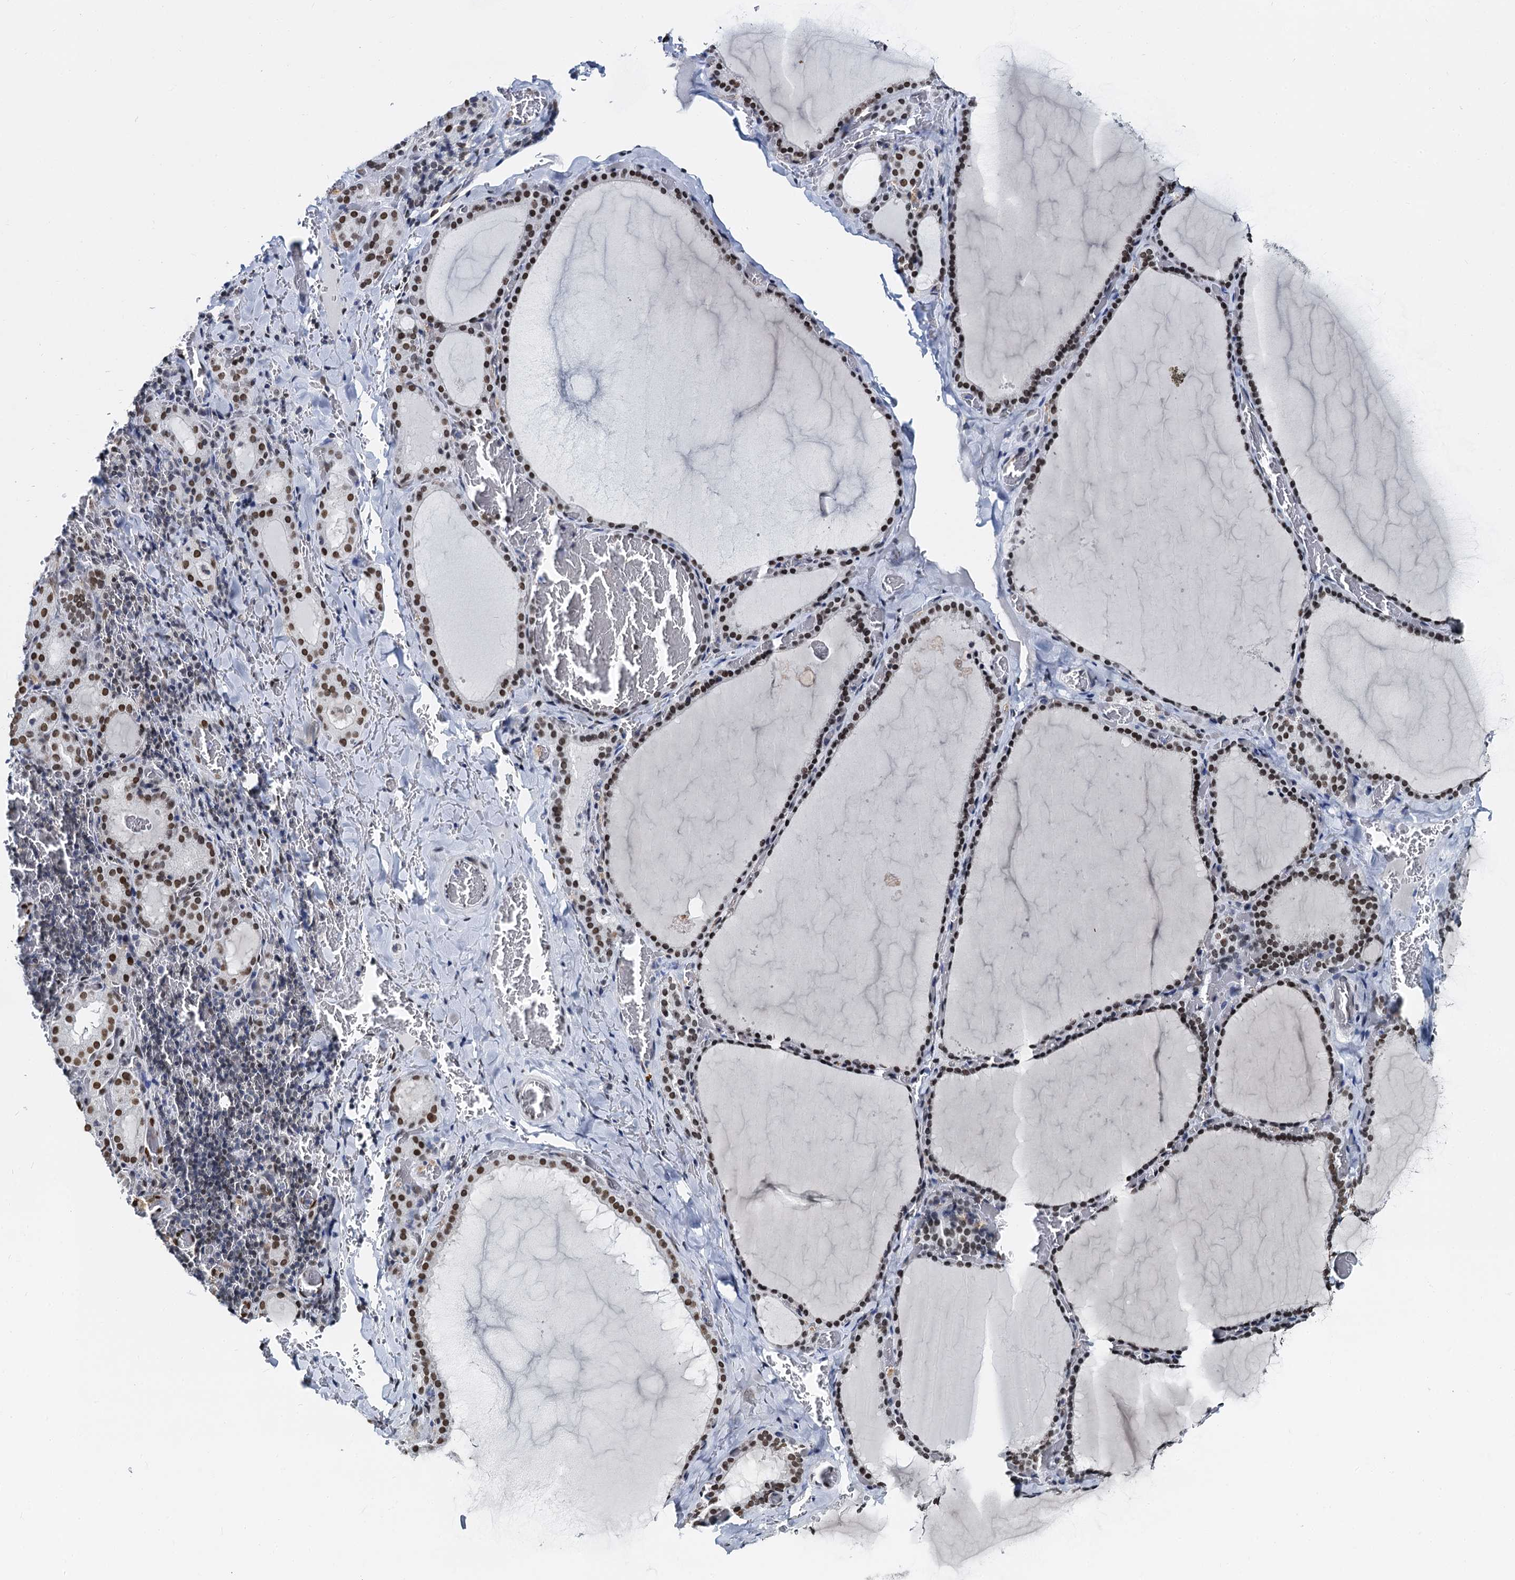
{"staining": {"intensity": "moderate", "quantity": ">75%", "location": "nuclear"}, "tissue": "thyroid gland", "cell_type": "Glandular cells", "image_type": "normal", "snomed": [{"axis": "morphology", "description": "Normal tissue, NOS"}, {"axis": "topography", "description": "Thyroid gland"}], "caption": "Glandular cells show medium levels of moderate nuclear expression in approximately >75% of cells in benign human thyroid gland.", "gene": "CMAS", "patient": {"sex": "female", "age": 39}}